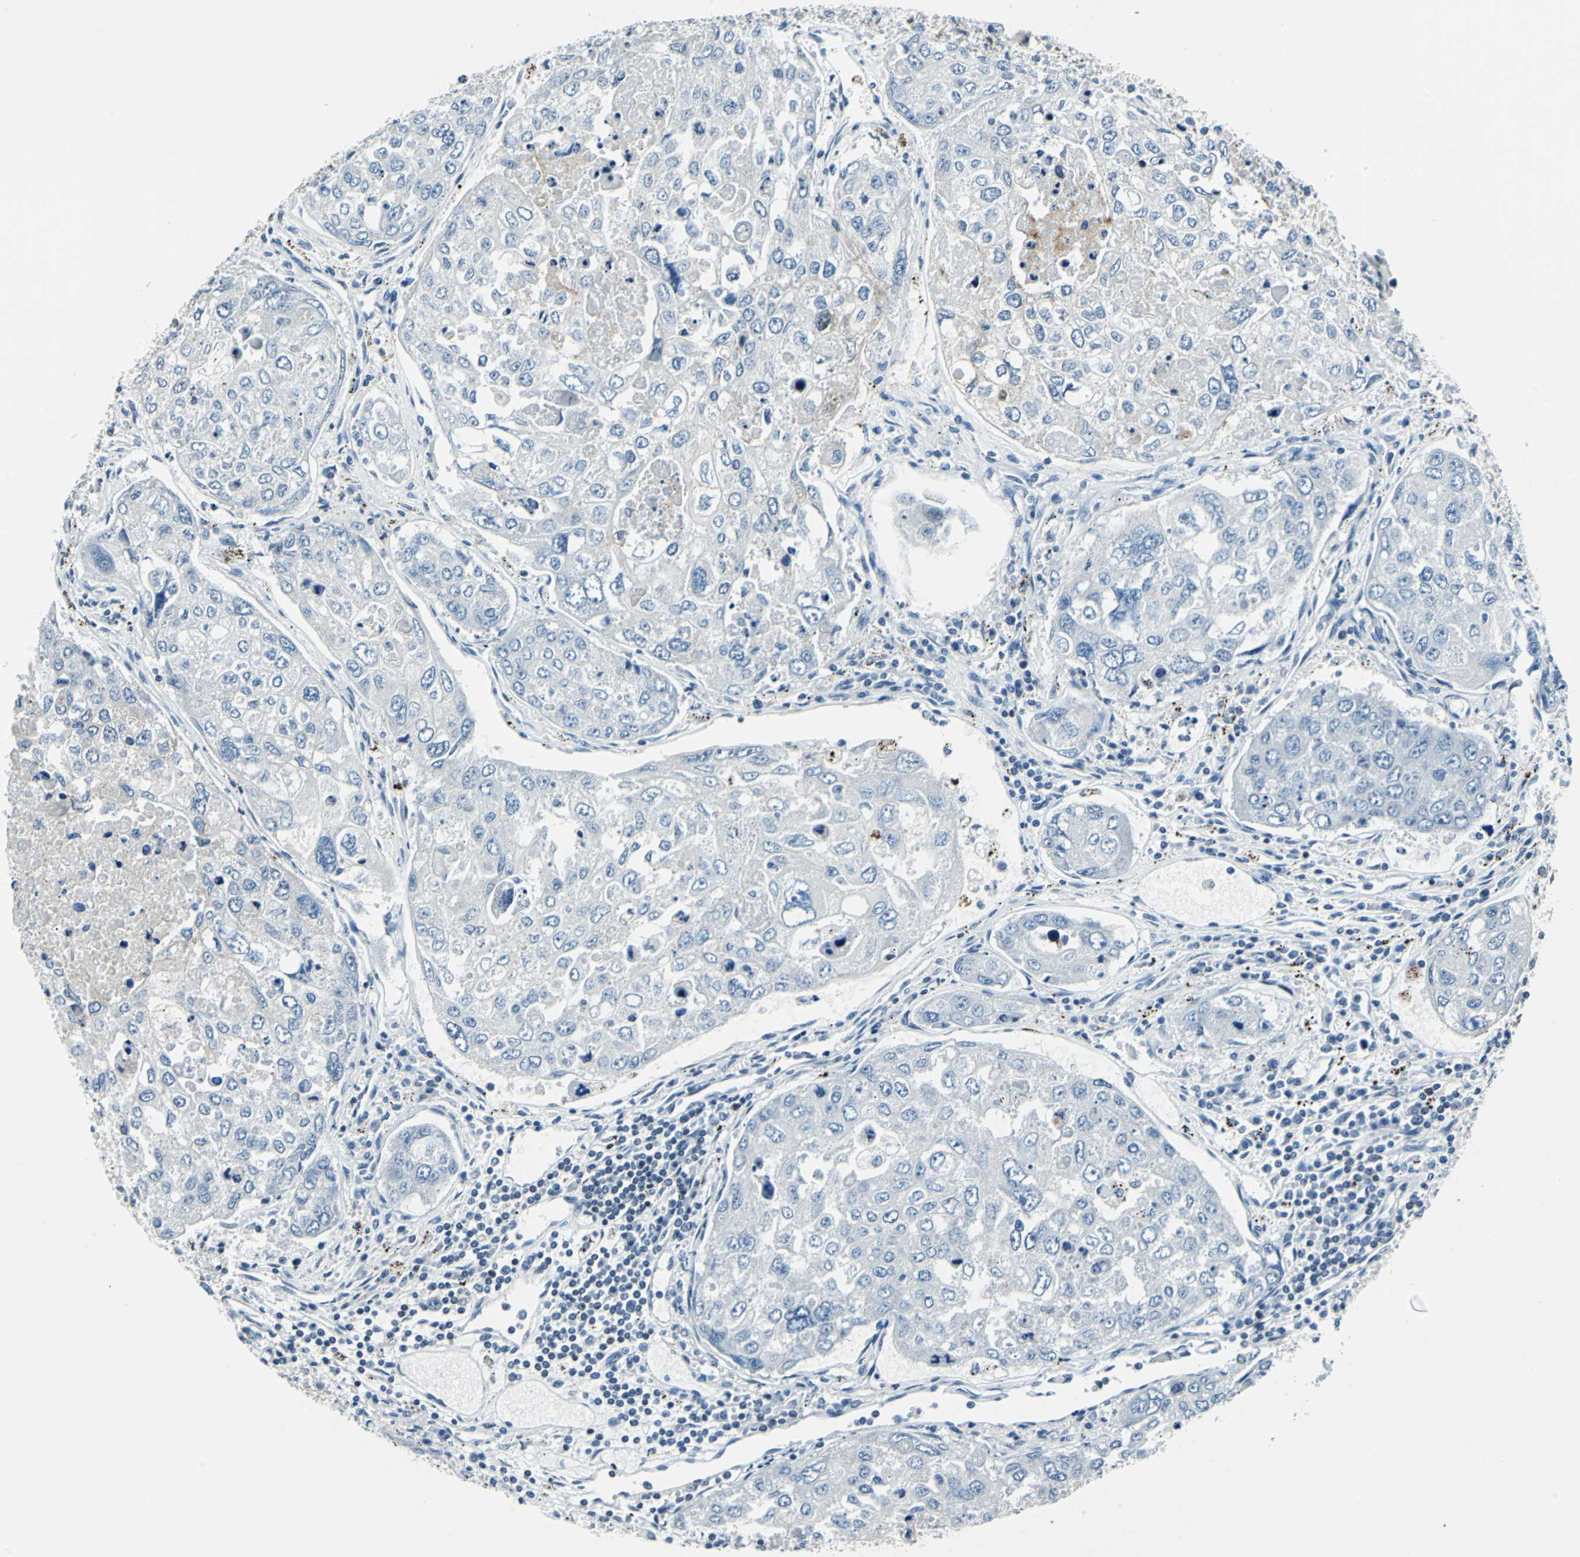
{"staining": {"intensity": "weak", "quantity": "25%-75%", "location": "cytoplasmic/membranous"}, "tissue": "urothelial cancer", "cell_type": "Tumor cells", "image_type": "cancer", "snomed": [{"axis": "morphology", "description": "Urothelial carcinoma, High grade"}, {"axis": "topography", "description": "Lymph node"}, {"axis": "topography", "description": "Urinary bladder"}], "caption": "Immunohistochemical staining of human urothelial cancer displays low levels of weak cytoplasmic/membranous protein expression in approximately 25%-75% of tumor cells.", "gene": "HCFC2", "patient": {"sex": "male", "age": 51}}